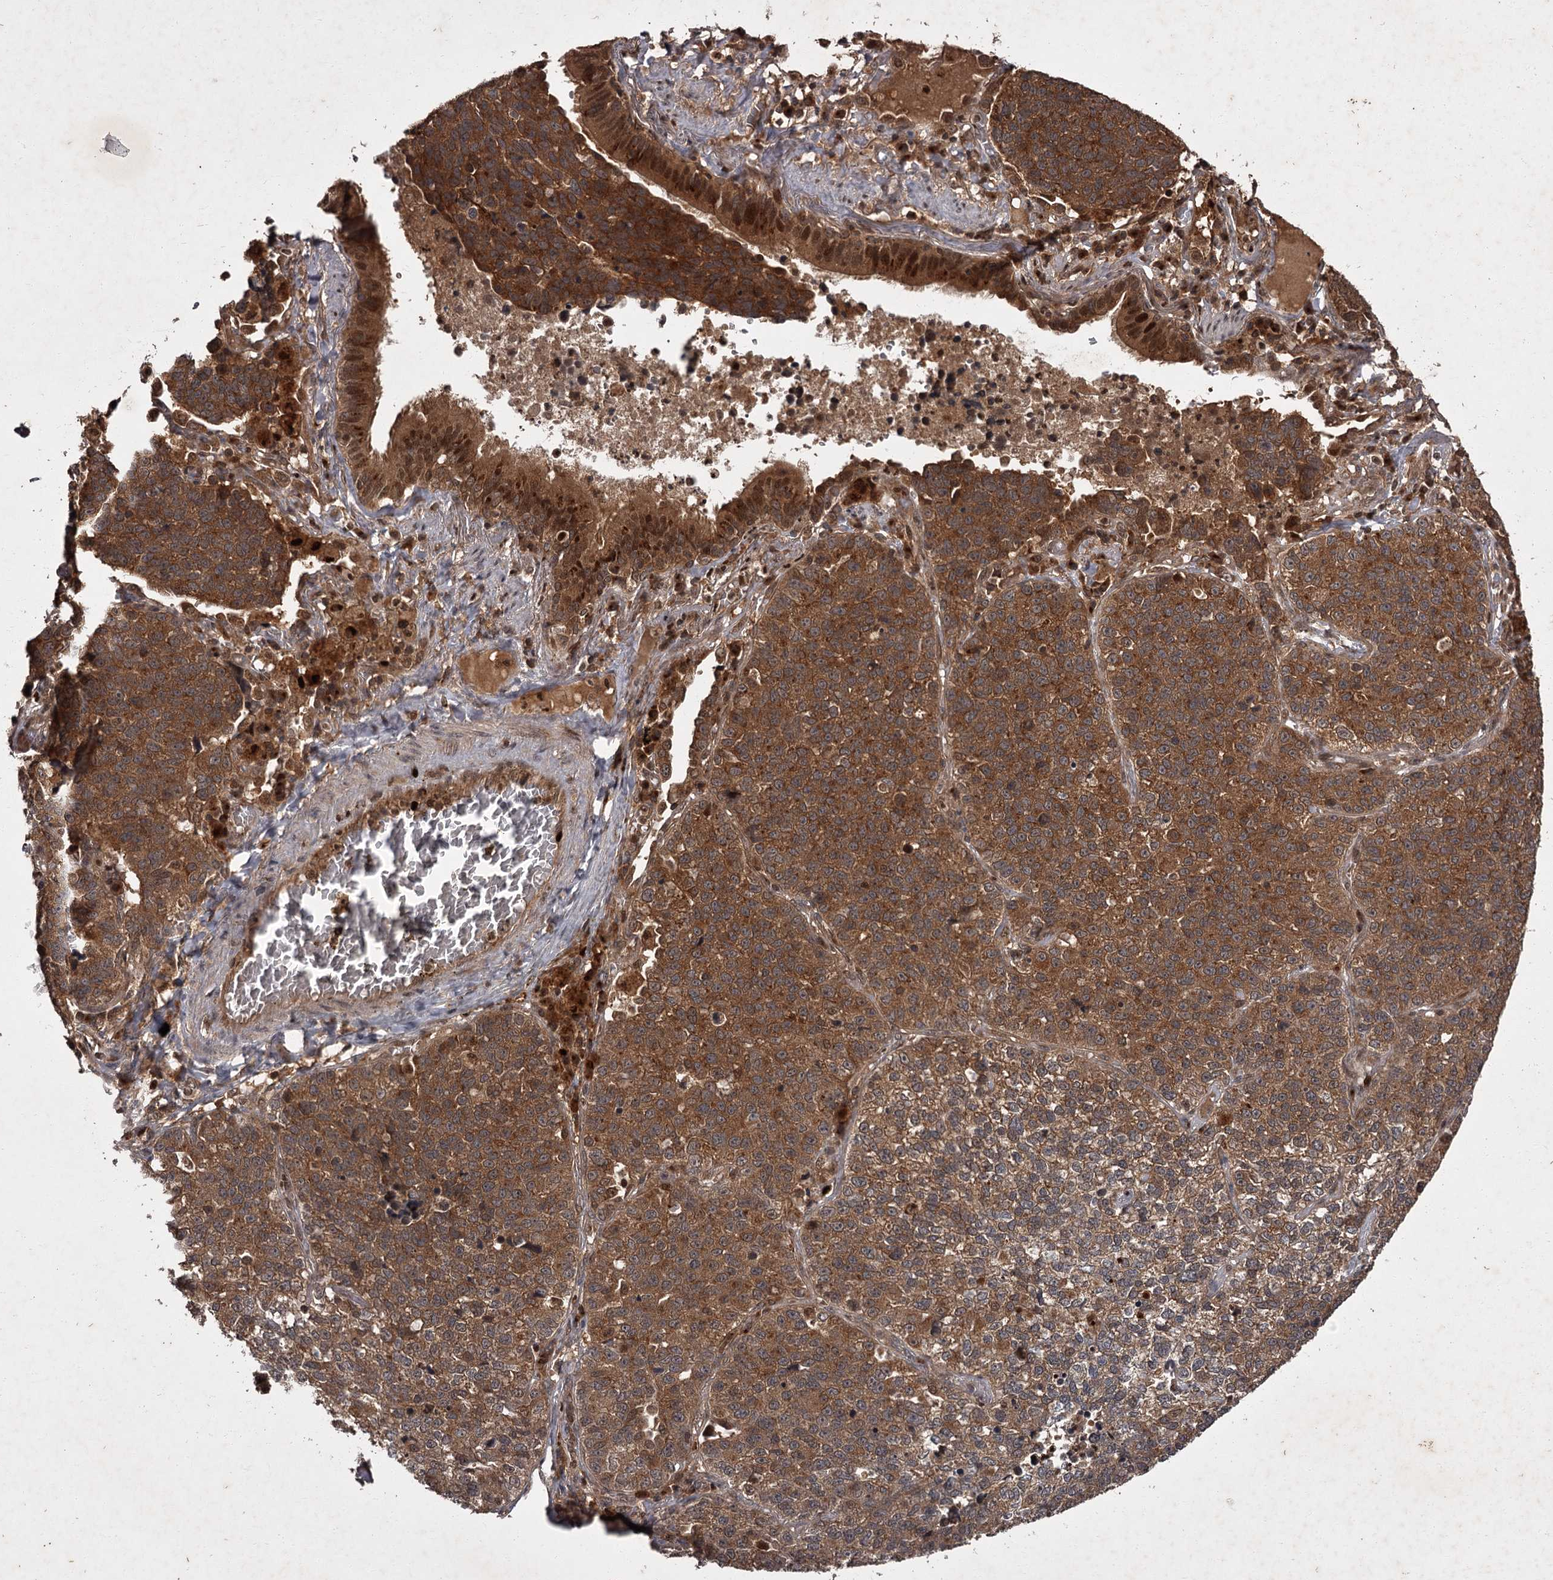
{"staining": {"intensity": "strong", "quantity": ">75%", "location": "cytoplasmic/membranous"}, "tissue": "lung cancer", "cell_type": "Tumor cells", "image_type": "cancer", "snomed": [{"axis": "morphology", "description": "Adenocarcinoma, NOS"}, {"axis": "topography", "description": "Lung"}], "caption": "A high-resolution photomicrograph shows immunohistochemistry (IHC) staining of lung cancer (adenocarcinoma), which displays strong cytoplasmic/membranous expression in approximately >75% of tumor cells.", "gene": "TBC1D23", "patient": {"sex": "male", "age": 49}}